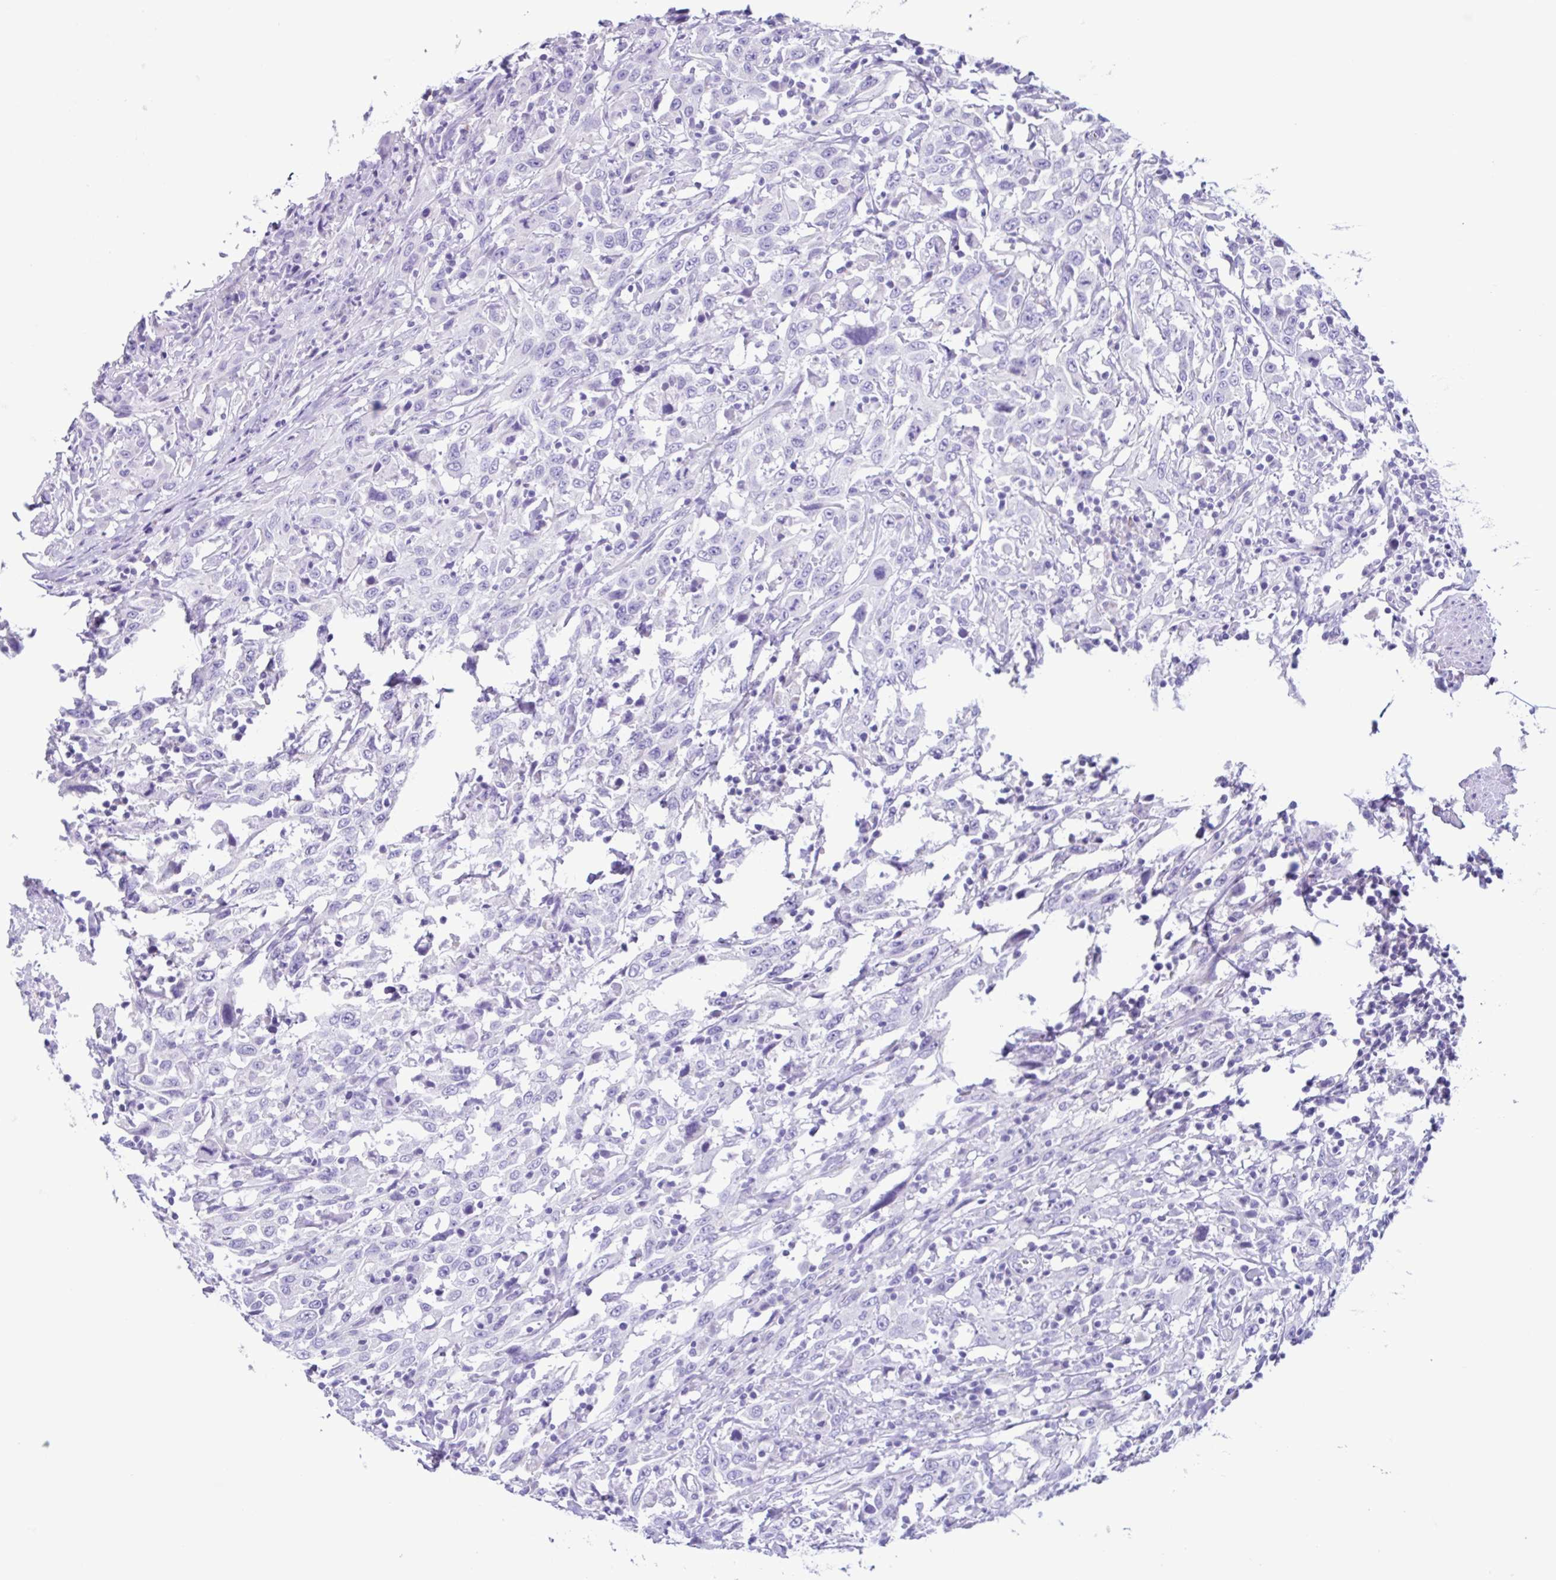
{"staining": {"intensity": "negative", "quantity": "none", "location": "none"}, "tissue": "urothelial cancer", "cell_type": "Tumor cells", "image_type": "cancer", "snomed": [{"axis": "morphology", "description": "Urothelial carcinoma, High grade"}, {"axis": "topography", "description": "Urinary bladder"}], "caption": "DAB immunohistochemical staining of urothelial cancer demonstrates no significant positivity in tumor cells.", "gene": "ACTRT3", "patient": {"sex": "male", "age": 61}}